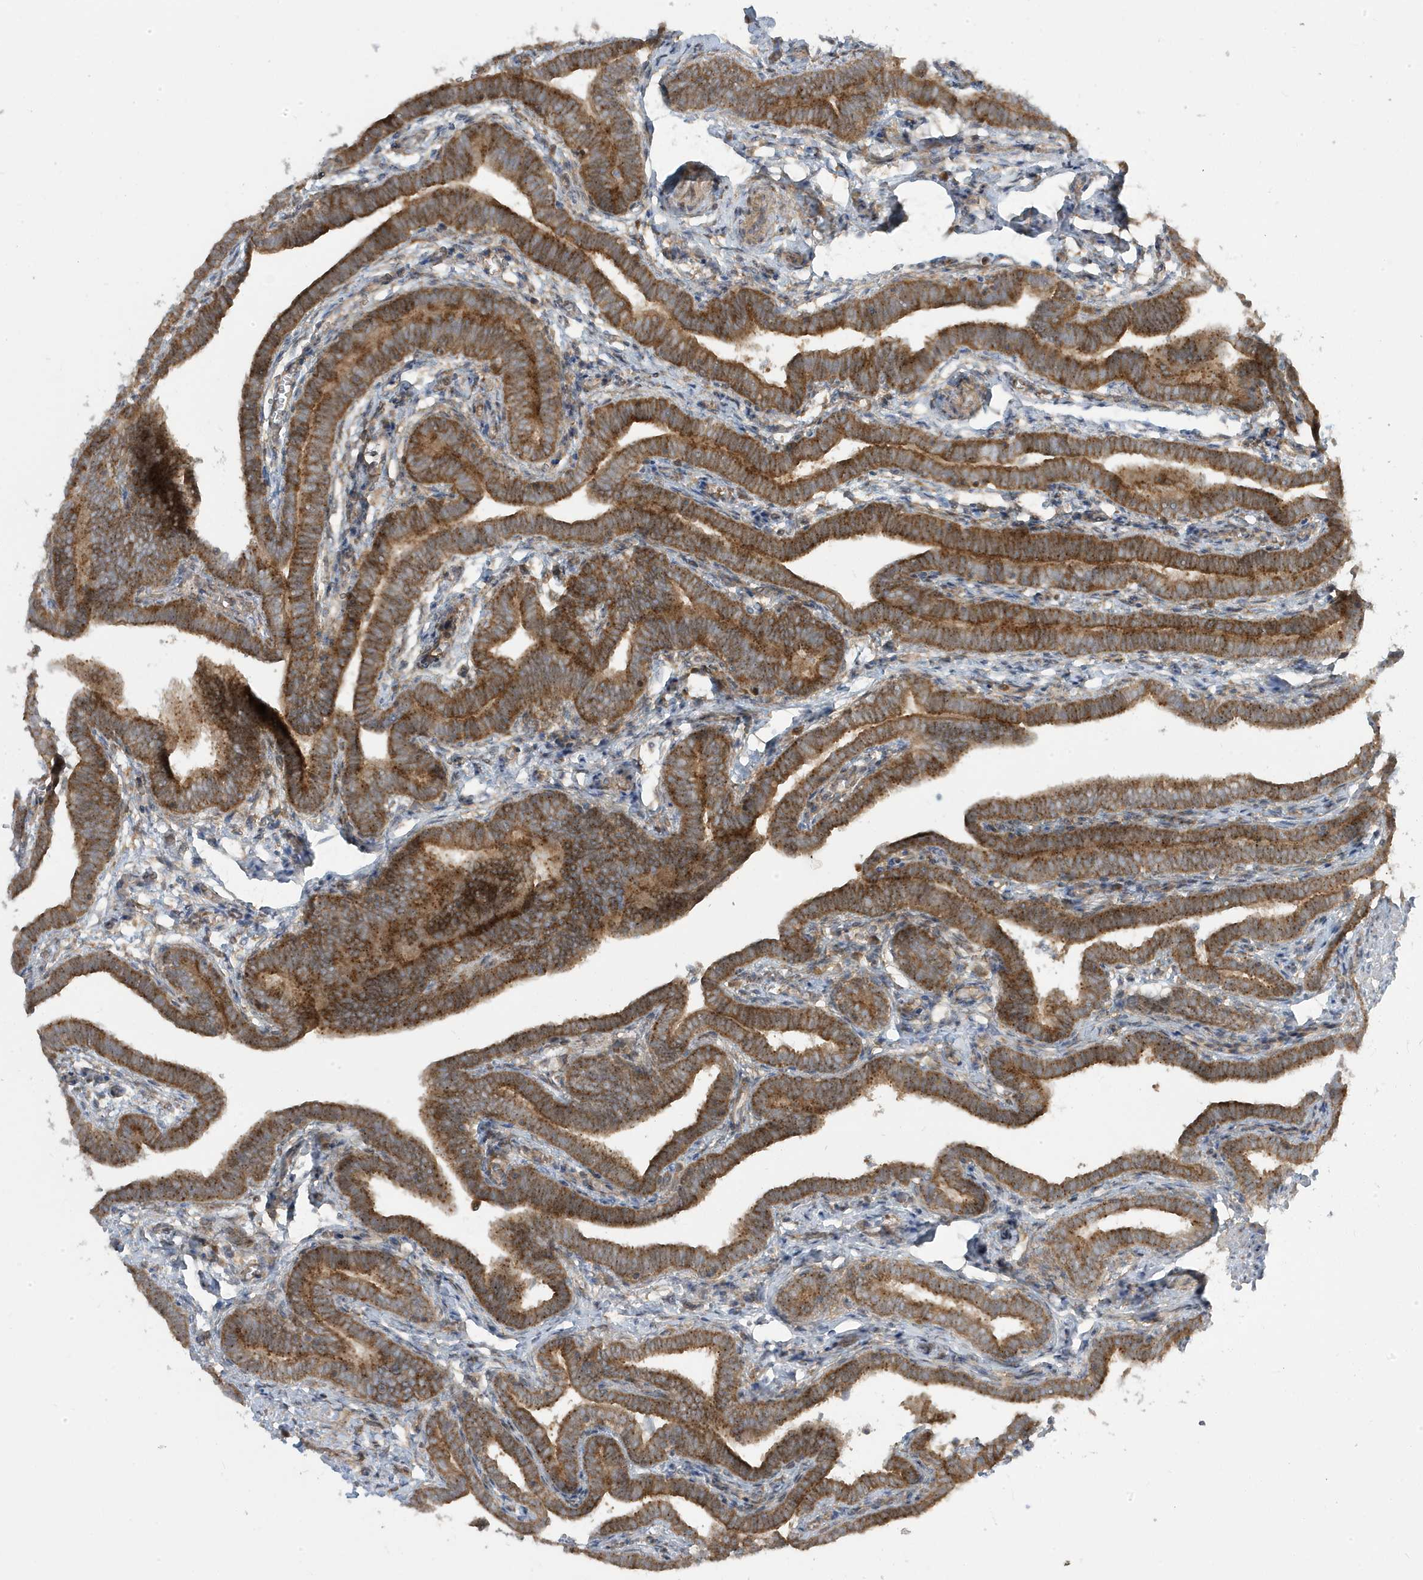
{"staining": {"intensity": "moderate", "quantity": ">75%", "location": "cytoplasmic/membranous"}, "tissue": "fallopian tube", "cell_type": "Glandular cells", "image_type": "normal", "snomed": [{"axis": "morphology", "description": "Normal tissue, NOS"}, {"axis": "topography", "description": "Fallopian tube"}], "caption": "Glandular cells display medium levels of moderate cytoplasmic/membranous staining in approximately >75% of cells in benign fallopian tube.", "gene": "STAM", "patient": {"sex": "female", "age": 36}}